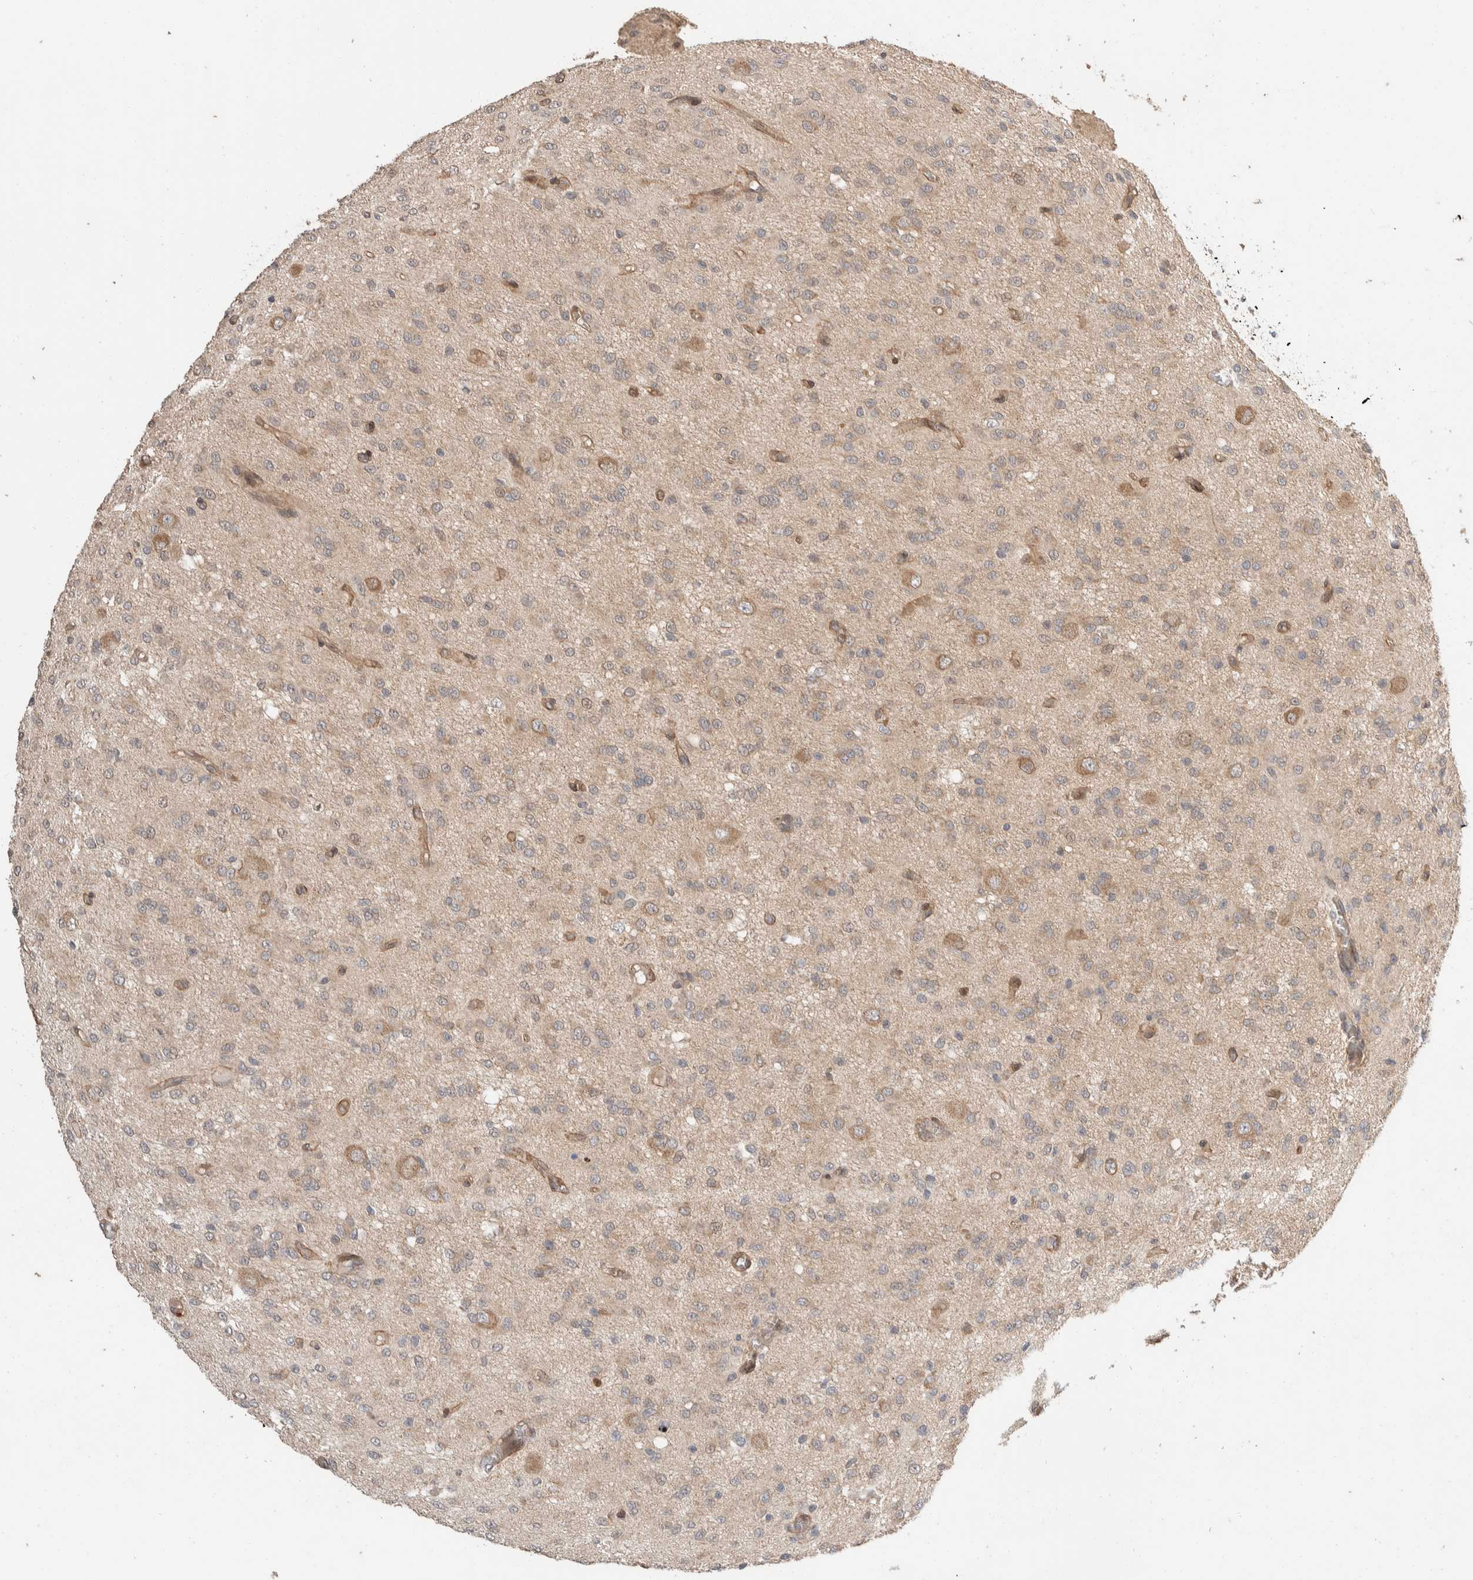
{"staining": {"intensity": "weak", "quantity": ">75%", "location": "cytoplasmic/membranous"}, "tissue": "glioma", "cell_type": "Tumor cells", "image_type": "cancer", "snomed": [{"axis": "morphology", "description": "Glioma, malignant, High grade"}, {"axis": "topography", "description": "Brain"}], "caption": "Immunohistochemistry (IHC) micrograph of neoplastic tissue: human glioma stained using immunohistochemistry (IHC) displays low levels of weak protein expression localized specifically in the cytoplasmic/membranous of tumor cells, appearing as a cytoplasmic/membranous brown color.", "gene": "ERC1", "patient": {"sex": "female", "age": 59}}